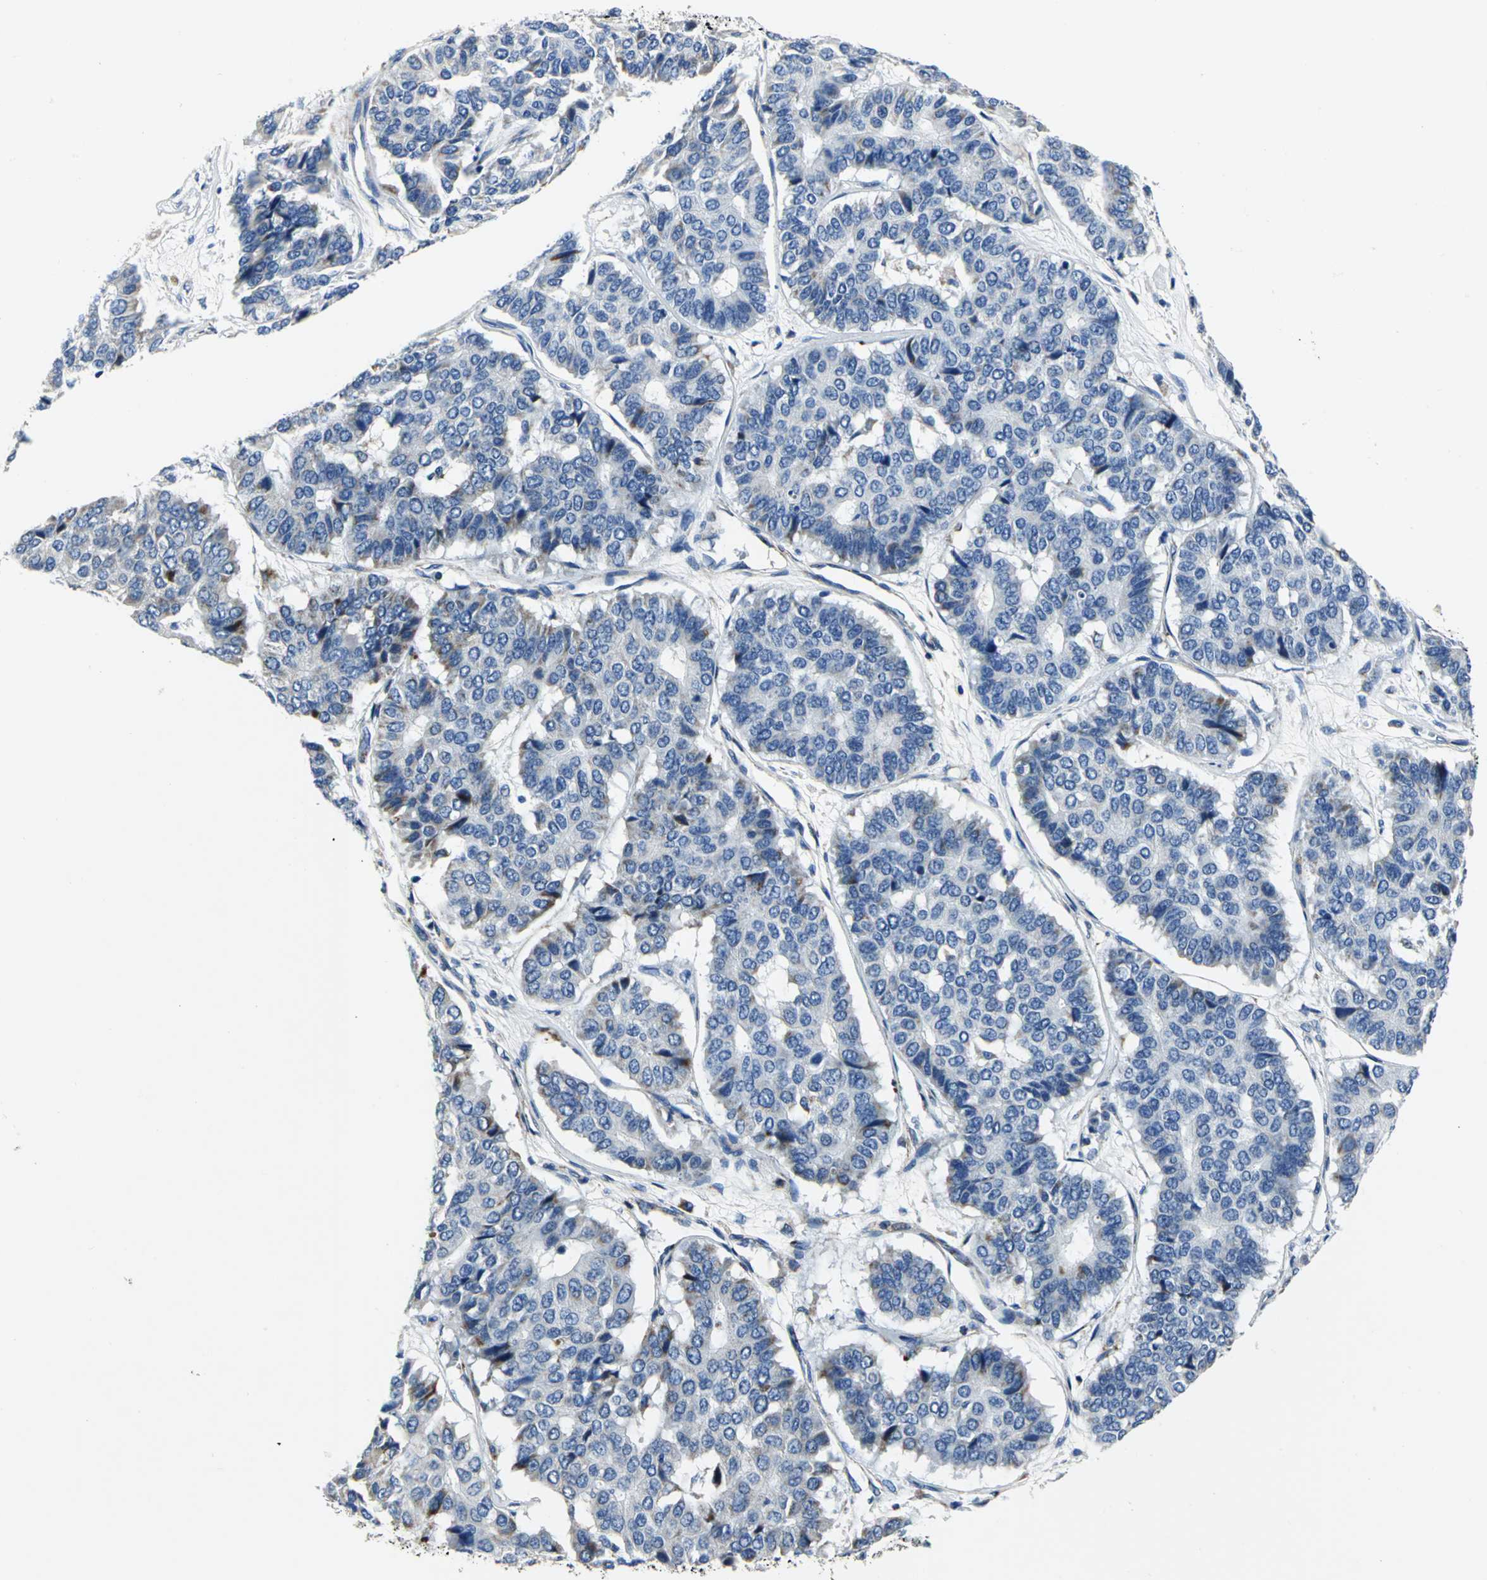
{"staining": {"intensity": "weak", "quantity": "25%-75%", "location": "cytoplasmic/membranous"}, "tissue": "pancreatic cancer", "cell_type": "Tumor cells", "image_type": "cancer", "snomed": [{"axis": "morphology", "description": "Adenocarcinoma, NOS"}, {"axis": "topography", "description": "Pancreas"}], "caption": "Adenocarcinoma (pancreatic) stained with immunohistochemistry (IHC) demonstrates weak cytoplasmic/membranous positivity in about 25%-75% of tumor cells. (DAB (3,3'-diaminobenzidine) IHC with brightfield microscopy, high magnification).", "gene": "IFI6", "patient": {"sex": "male", "age": 50}}